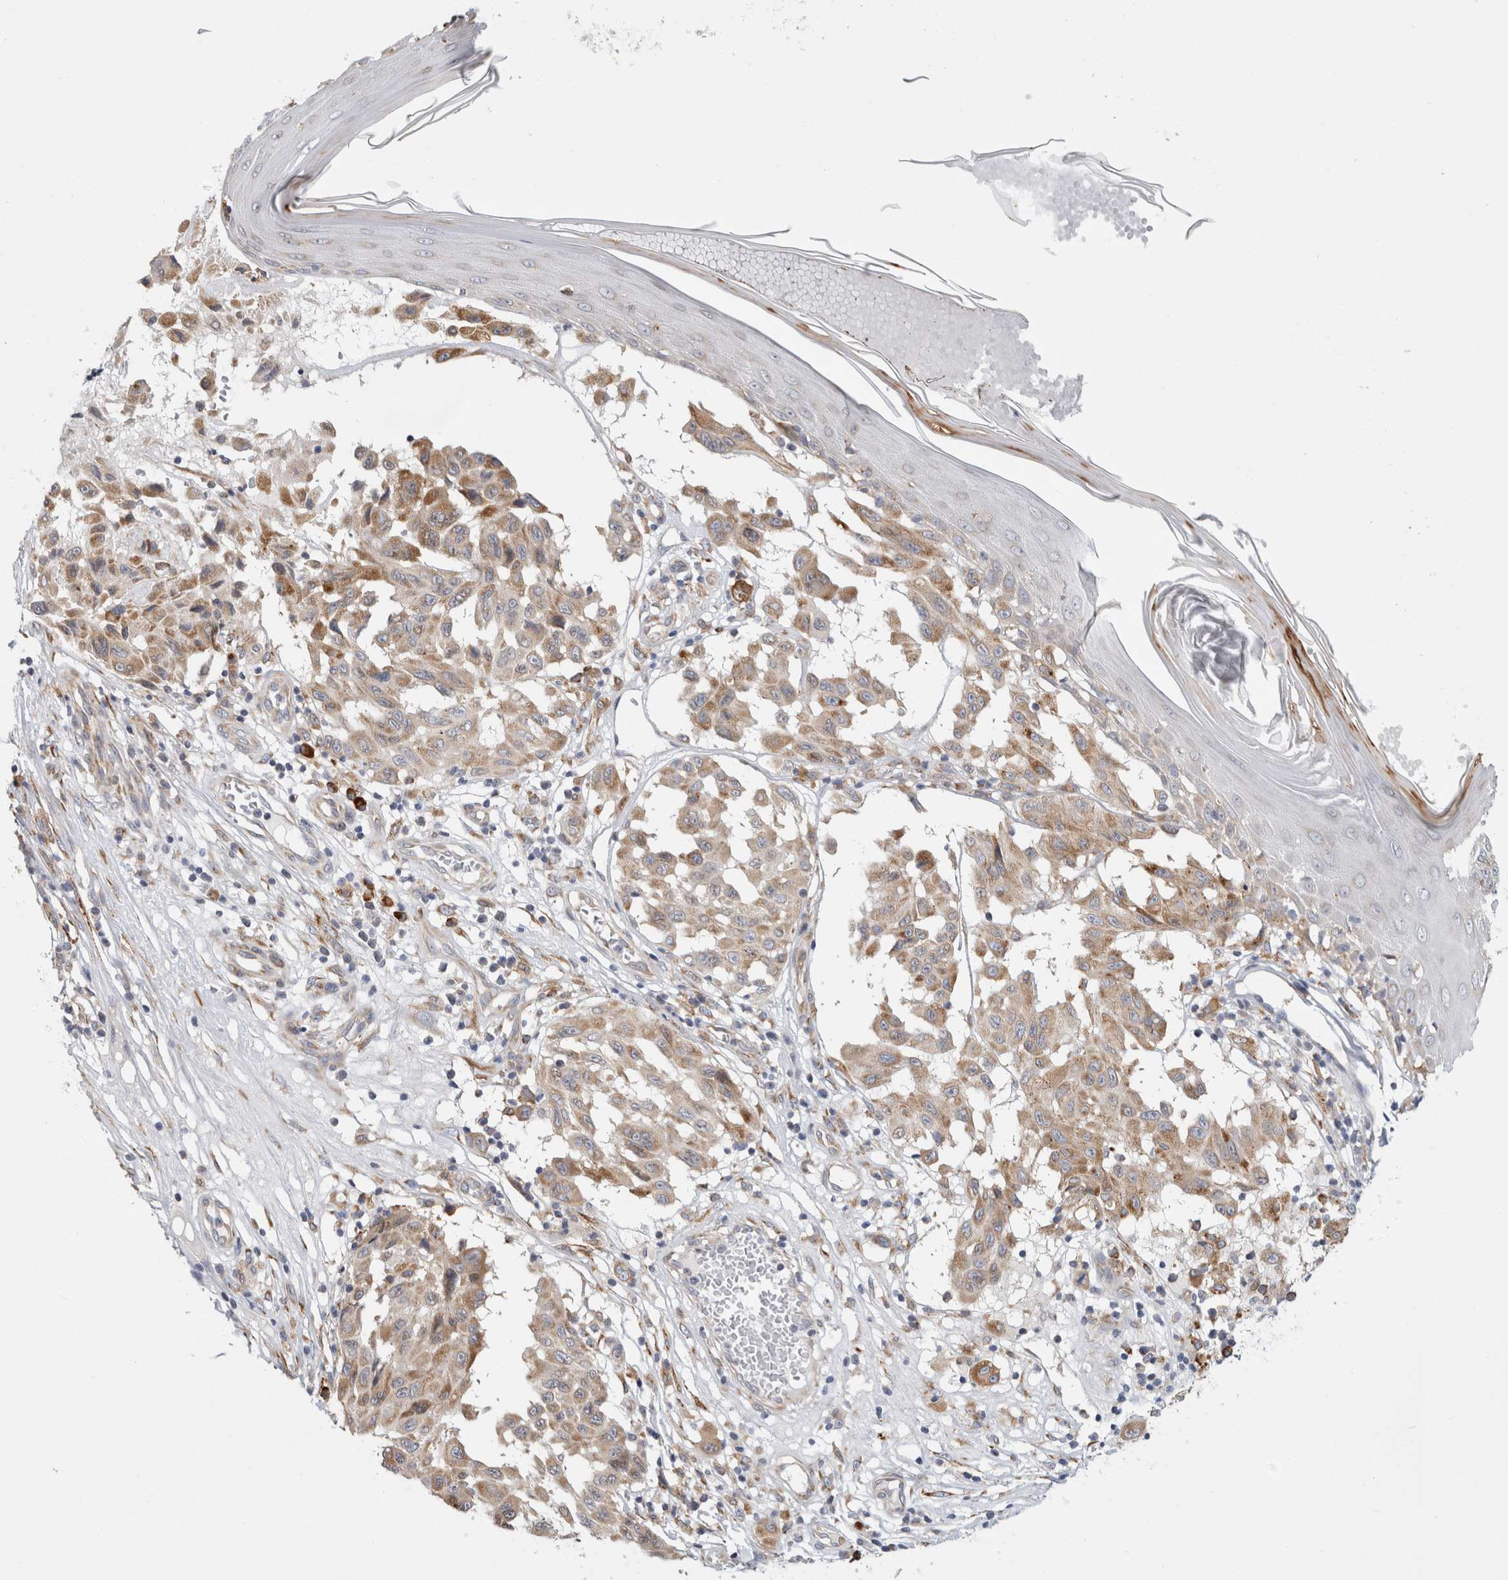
{"staining": {"intensity": "moderate", "quantity": ">75%", "location": "cytoplasmic/membranous"}, "tissue": "melanoma", "cell_type": "Tumor cells", "image_type": "cancer", "snomed": [{"axis": "morphology", "description": "Malignant melanoma, NOS"}, {"axis": "topography", "description": "Skin"}], "caption": "Melanoma stained for a protein exhibits moderate cytoplasmic/membranous positivity in tumor cells. The protein of interest is shown in brown color, while the nuclei are stained blue.", "gene": "RPN2", "patient": {"sex": "male", "age": 30}}